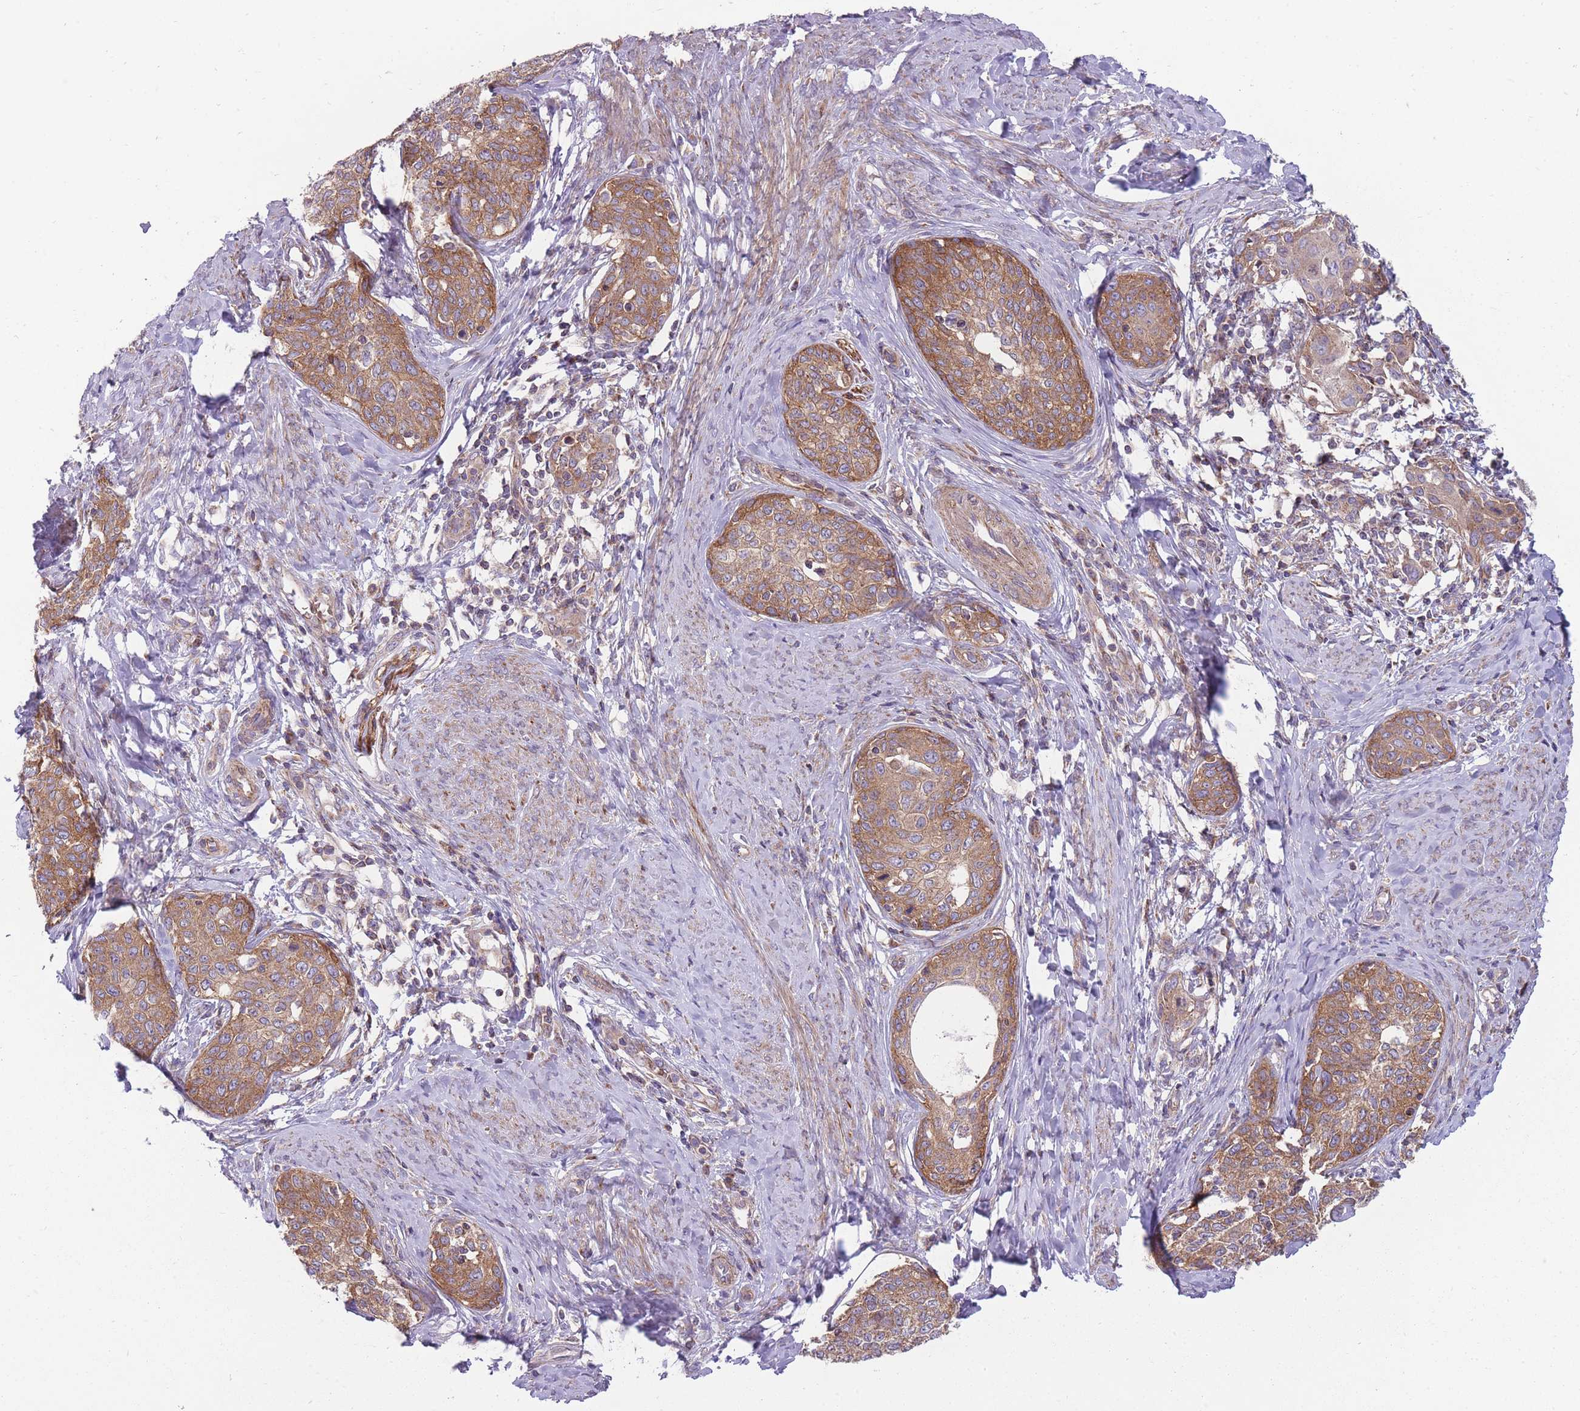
{"staining": {"intensity": "moderate", "quantity": ">75%", "location": "cytoplasmic/membranous"}, "tissue": "cervical cancer", "cell_type": "Tumor cells", "image_type": "cancer", "snomed": [{"axis": "morphology", "description": "Squamous cell carcinoma, NOS"}, {"axis": "morphology", "description": "Adenocarcinoma, NOS"}, {"axis": "topography", "description": "Cervix"}], "caption": "Brown immunohistochemical staining in human cervical squamous cell carcinoma shows moderate cytoplasmic/membranous positivity in approximately >75% of tumor cells. (DAB (3,3'-diaminobenzidine) IHC with brightfield microscopy, high magnification).", "gene": "ANKRD10", "patient": {"sex": "female", "age": 52}}